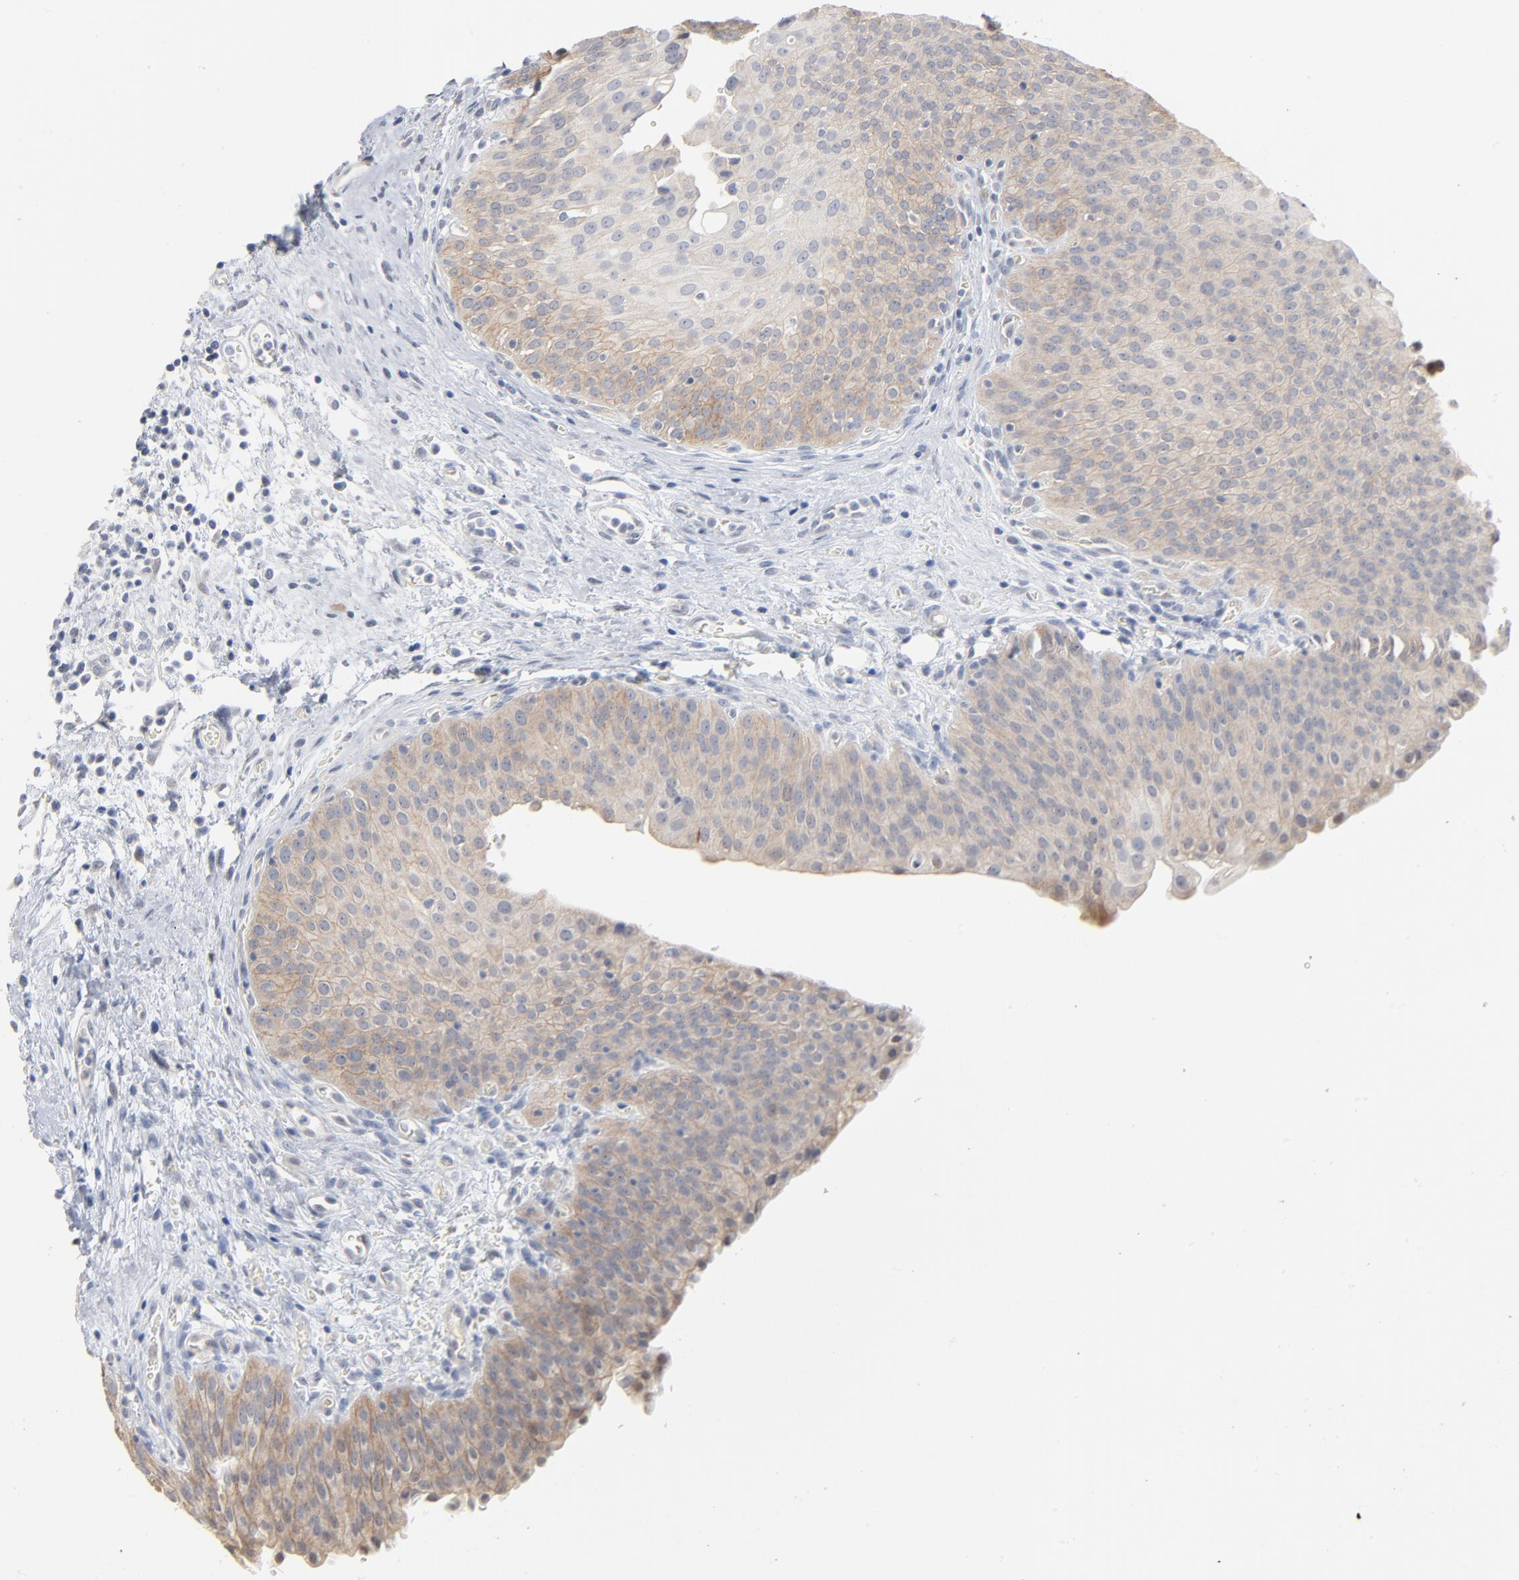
{"staining": {"intensity": "weak", "quantity": ">75%", "location": "cytoplasmic/membranous"}, "tissue": "urinary bladder", "cell_type": "Urothelial cells", "image_type": "normal", "snomed": [{"axis": "morphology", "description": "Normal tissue, NOS"}, {"axis": "morphology", "description": "Dysplasia, NOS"}, {"axis": "topography", "description": "Urinary bladder"}], "caption": "High-power microscopy captured an immunohistochemistry (IHC) image of benign urinary bladder, revealing weak cytoplasmic/membranous positivity in approximately >75% of urothelial cells.", "gene": "EPCAM", "patient": {"sex": "male", "age": 35}}